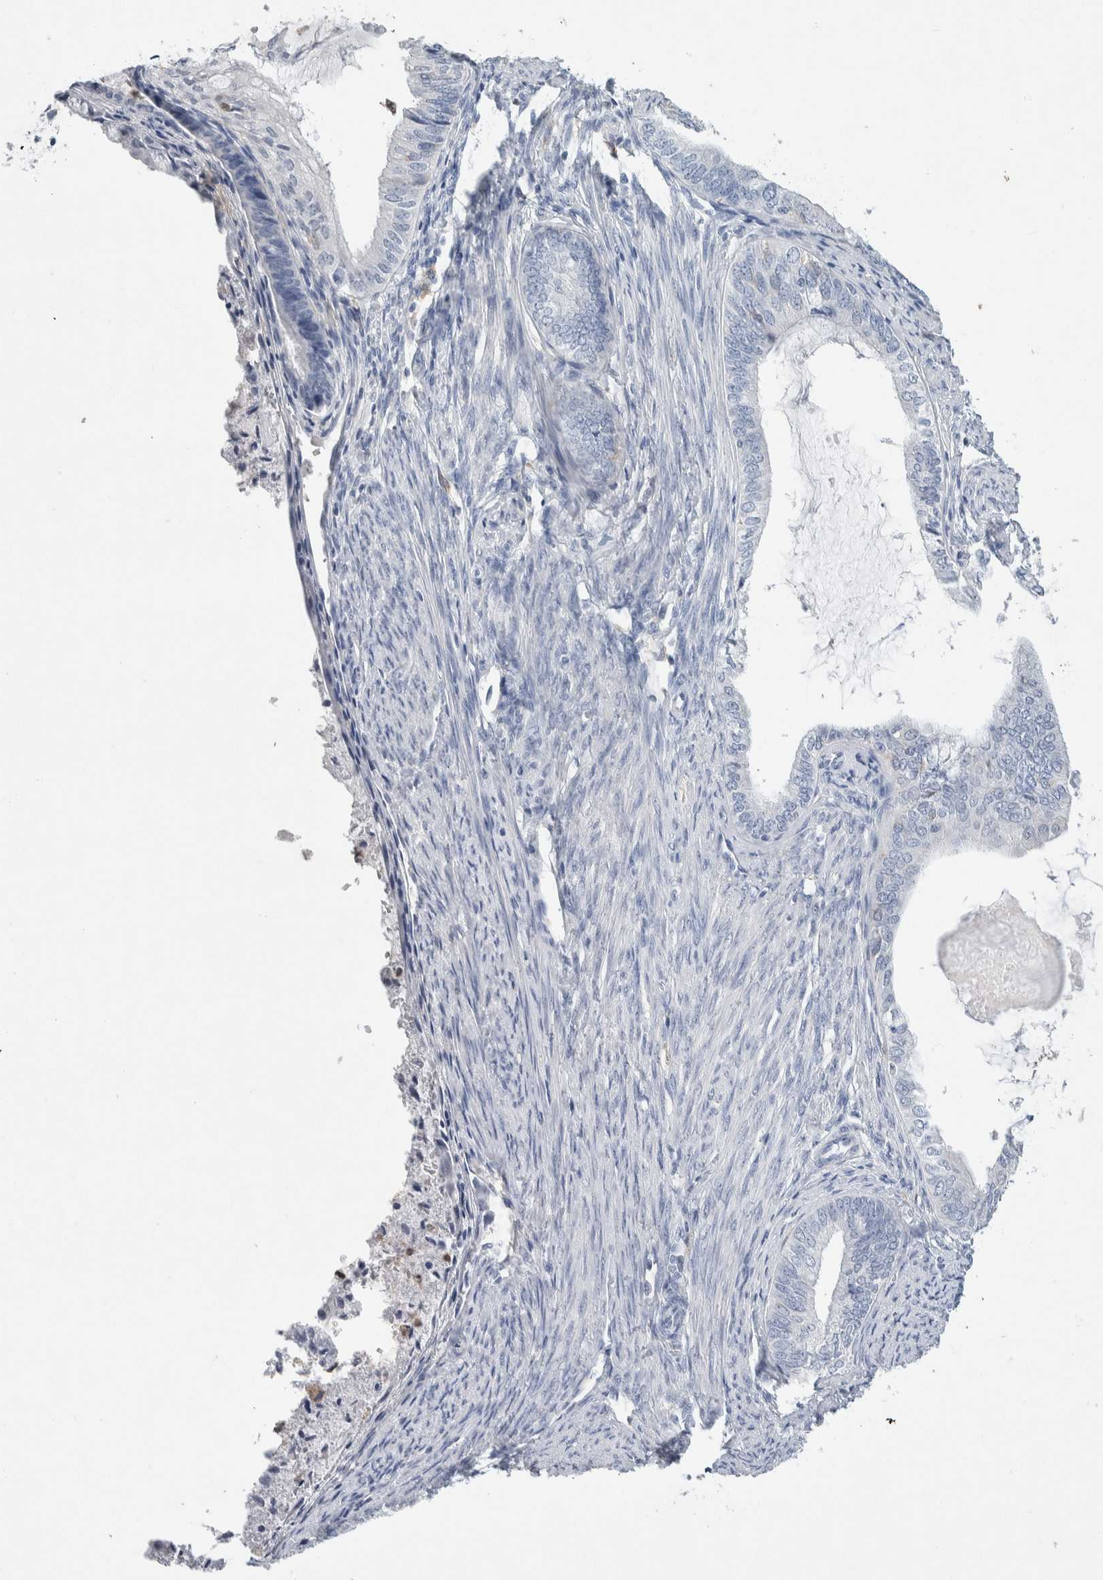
{"staining": {"intensity": "negative", "quantity": "none", "location": "none"}, "tissue": "endometrial cancer", "cell_type": "Tumor cells", "image_type": "cancer", "snomed": [{"axis": "morphology", "description": "Adenocarcinoma, NOS"}, {"axis": "topography", "description": "Endometrium"}], "caption": "A high-resolution histopathology image shows immunohistochemistry staining of endometrial adenocarcinoma, which shows no significant staining in tumor cells. (DAB (3,3'-diaminobenzidine) IHC visualized using brightfield microscopy, high magnification).", "gene": "NCF2", "patient": {"sex": "female", "age": 86}}